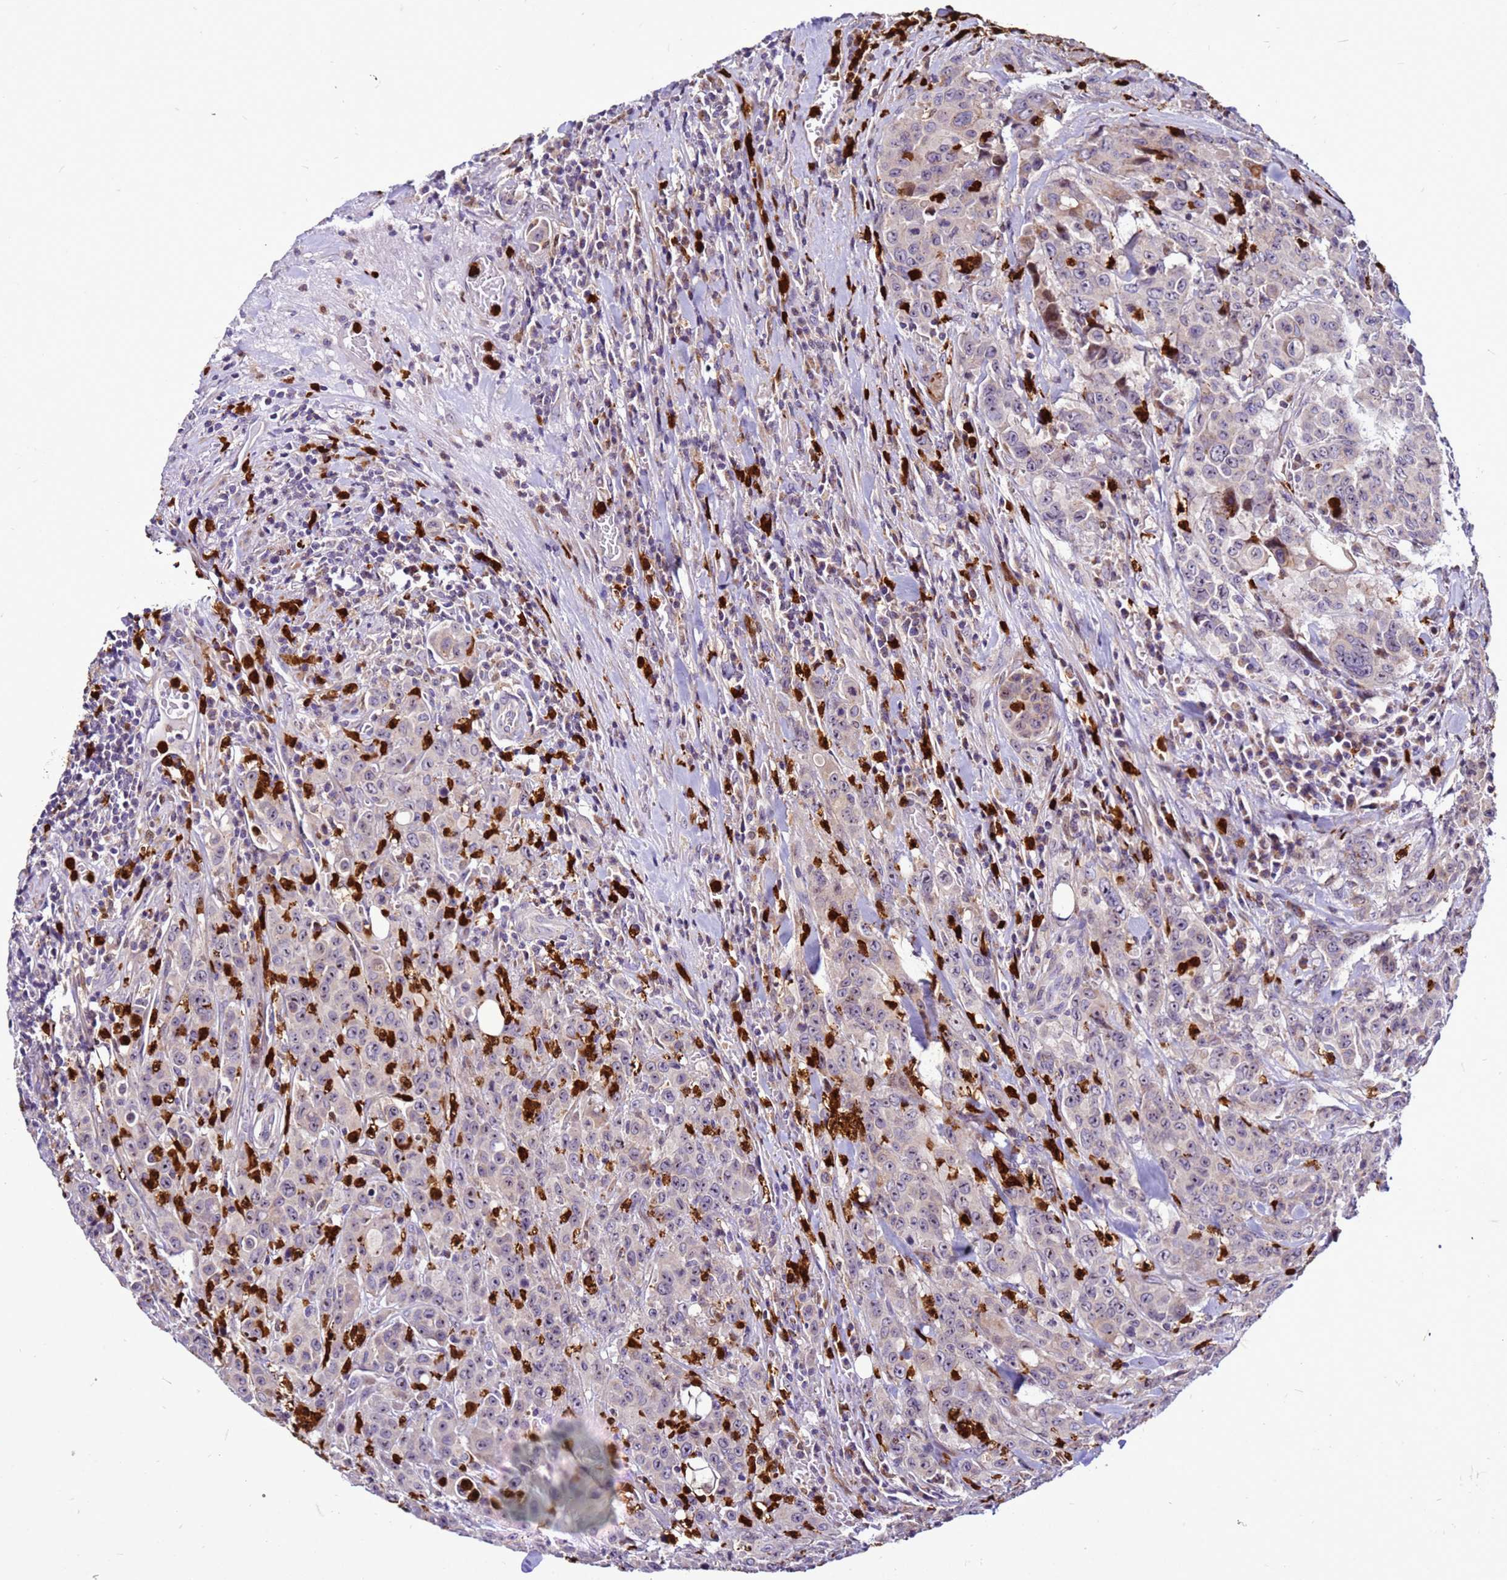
{"staining": {"intensity": "moderate", "quantity": "<25%", "location": "nuclear"}, "tissue": "colorectal cancer", "cell_type": "Tumor cells", "image_type": "cancer", "snomed": [{"axis": "morphology", "description": "Adenocarcinoma, NOS"}, {"axis": "topography", "description": "Colon"}], "caption": "Tumor cells display moderate nuclear expression in about <25% of cells in colorectal adenocarcinoma. The staining was performed using DAB, with brown indicating positive protein expression. Nuclei are stained blue with hematoxylin.", "gene": "VPS4B", "patient": {"sex": "male", "age": 62}}